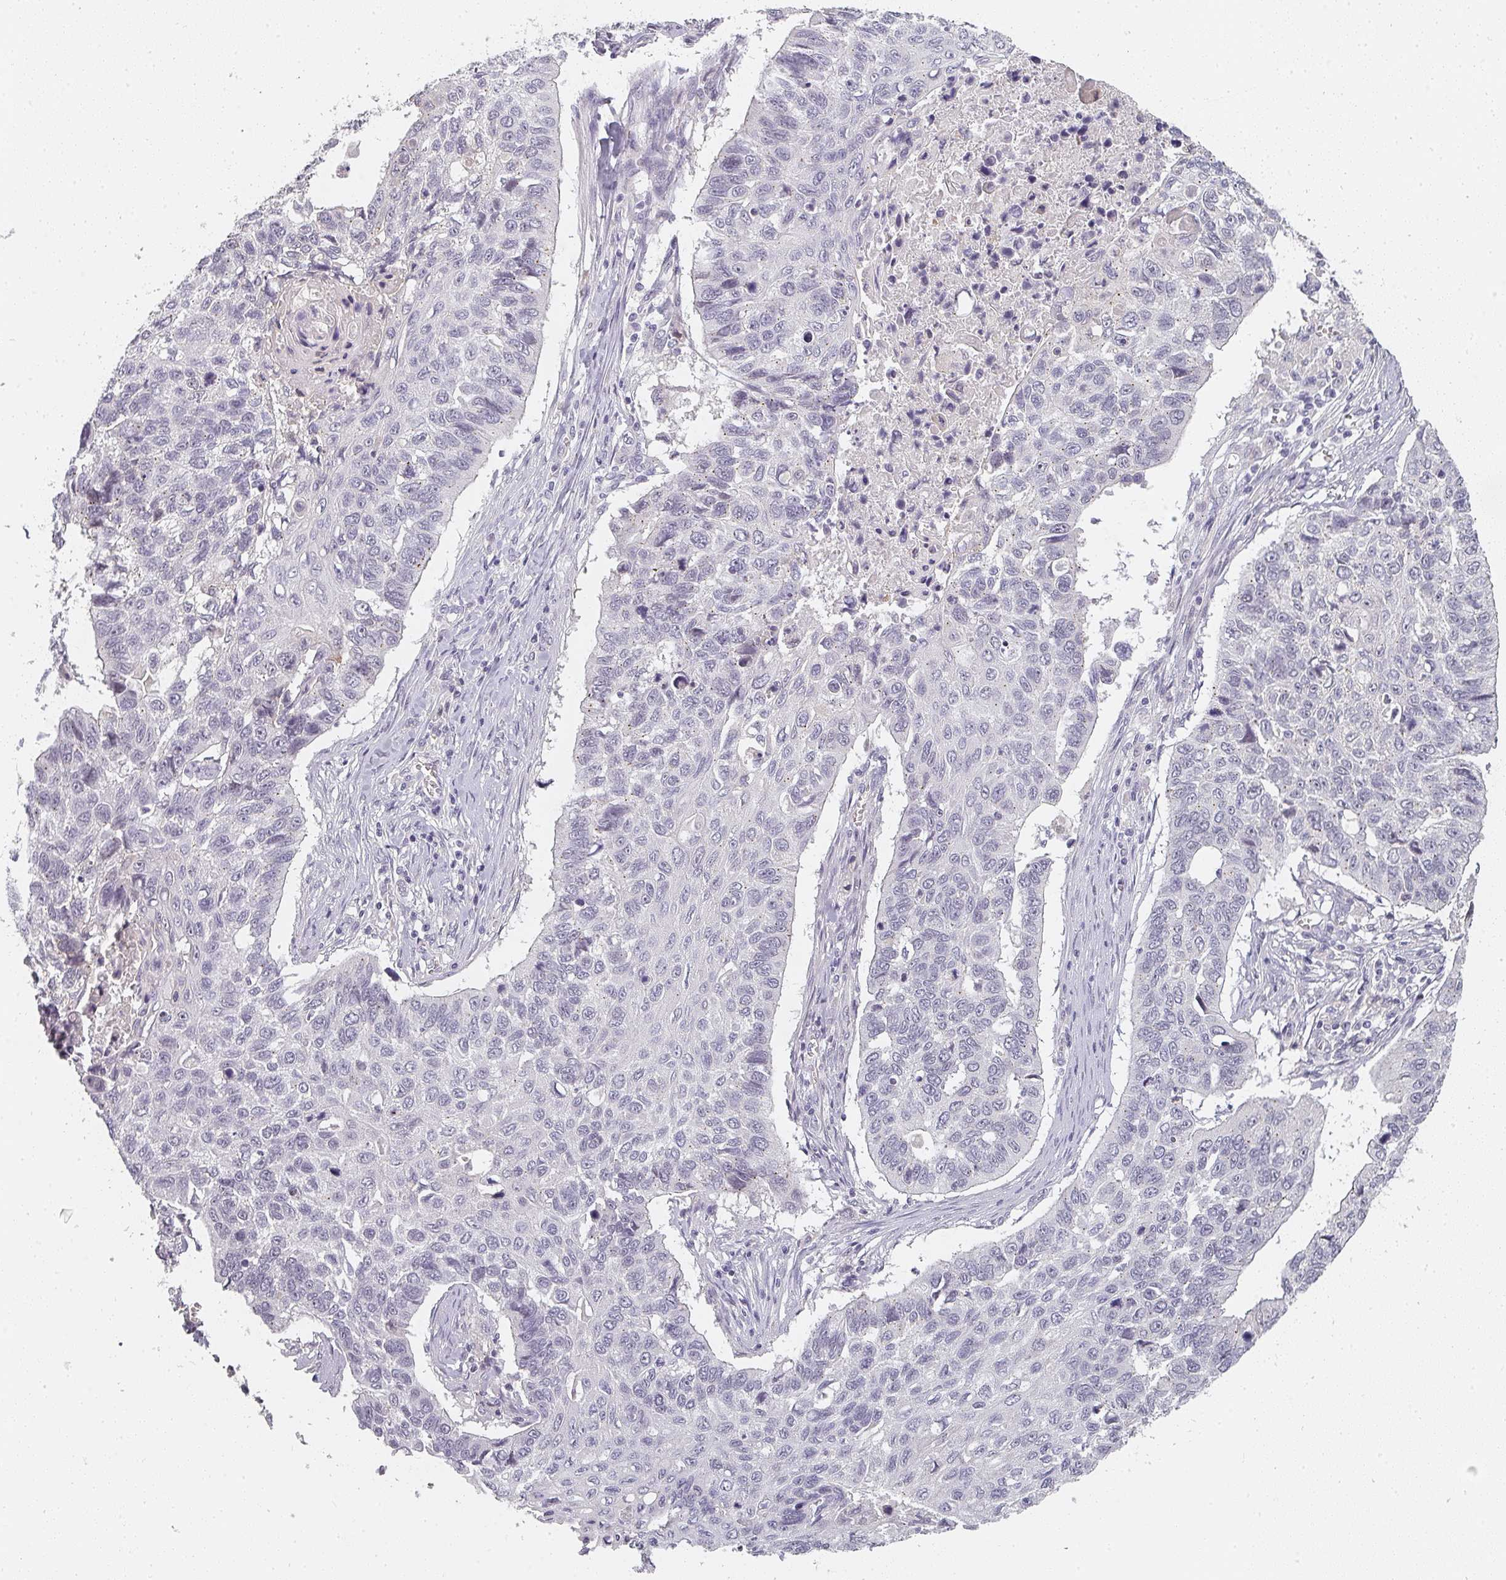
{"staining": {"intensity": "negative", "quantity": "none", "location": "none"}, "tissue": "lung cancer", "cell_type": "Tumor cells", "image_type": "cancer", "snomed": [{"axis": "morphology", "description": "Squamous cell carcinoma, NOS"}, {"axis": "topography", "description": "Lung"}], "caption": "A histopathology image of lung cancer (squamous cell carcinoma) stained for a protein demonstrates no brown staining in tumor cells.", "gene": "SHISA2", "patient": {"sex": "male", "age": 62}}